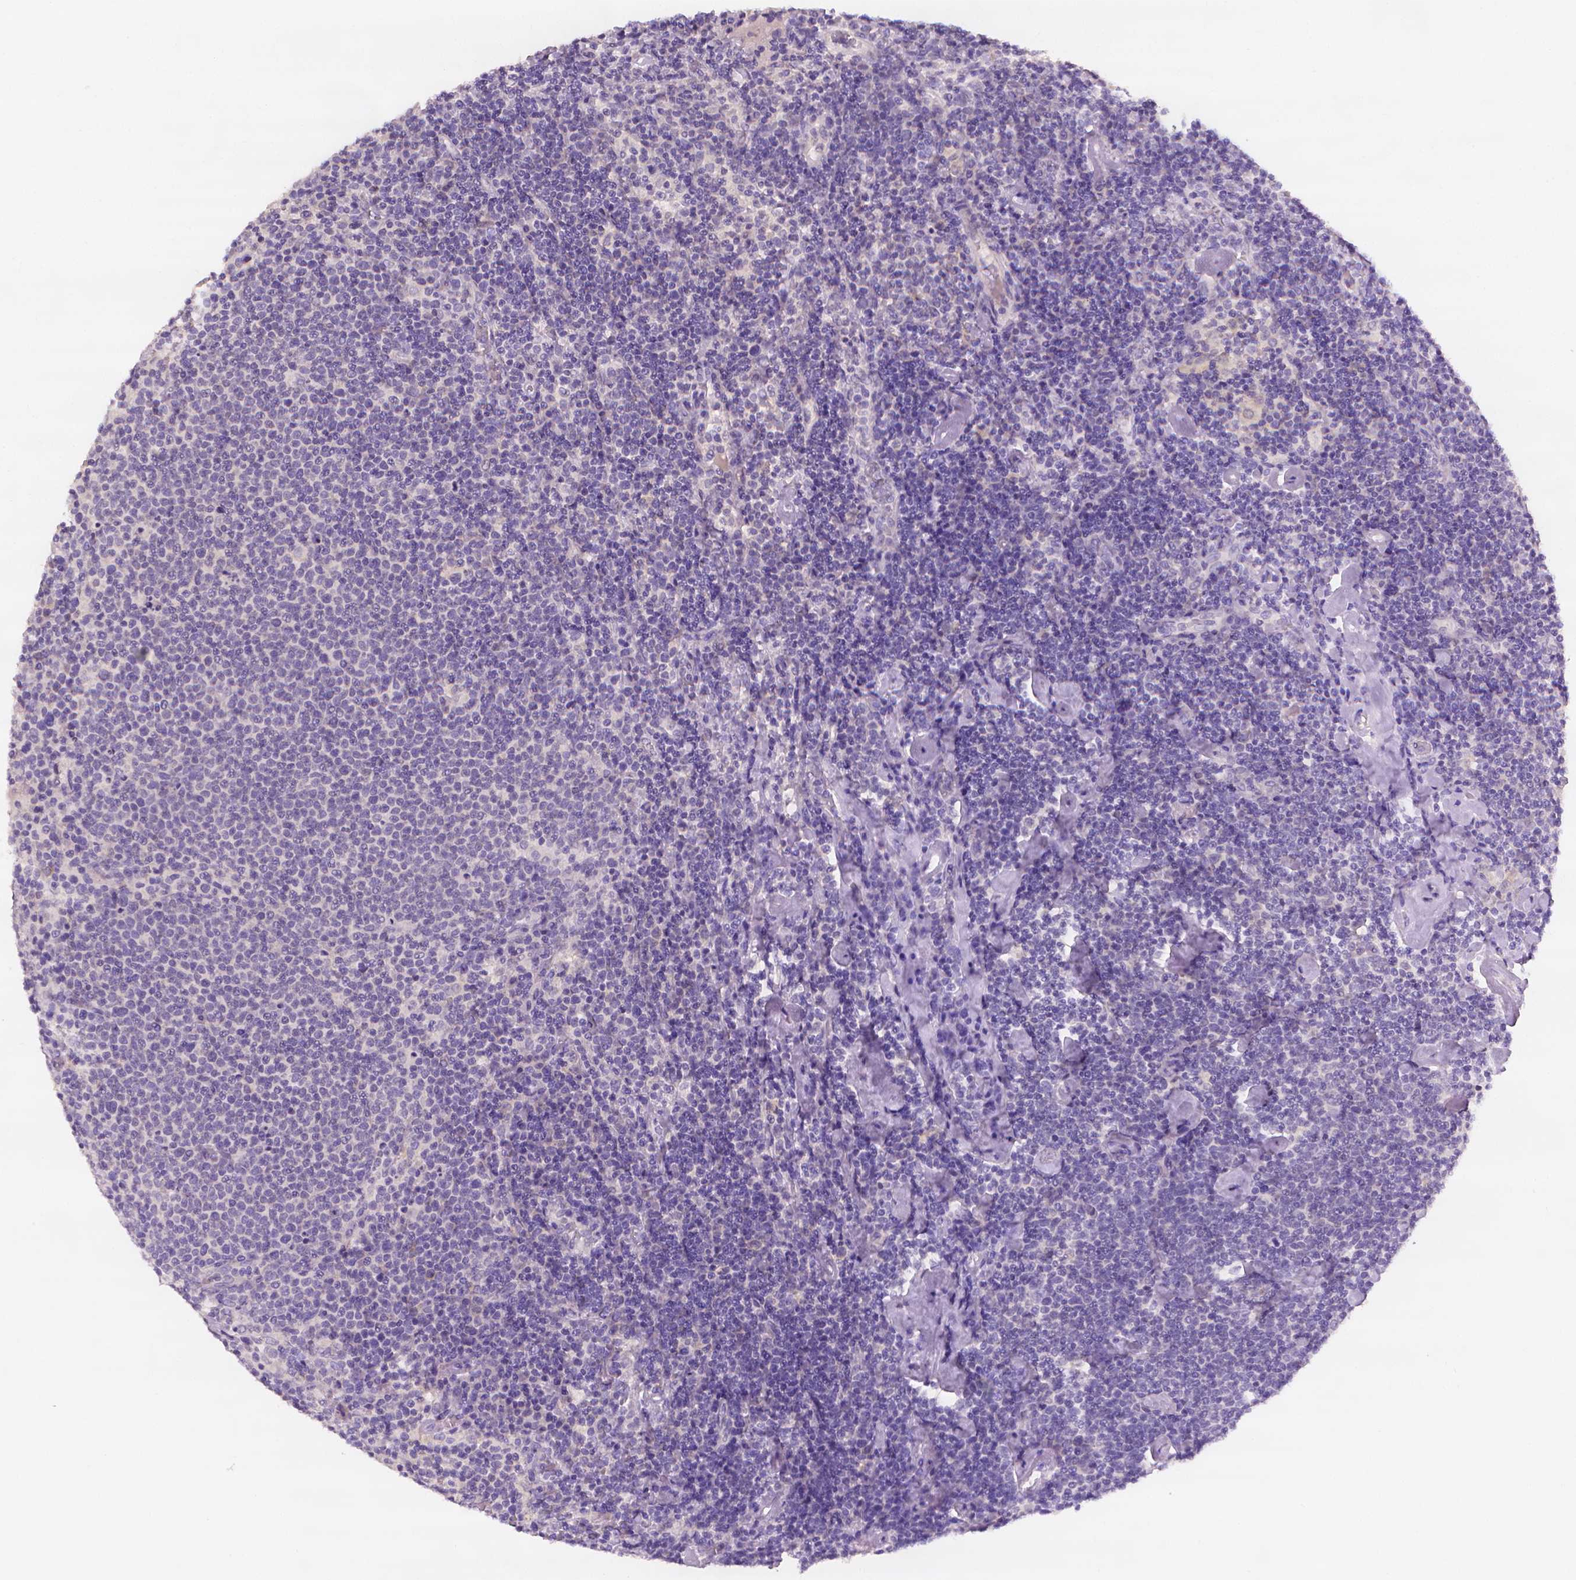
{"staining": {"intensity": "negative", "quantity": "none", "location": "none"}, "tissue": "lymphoma", "cell_type": "Tumor cells", "image_type": "cancer", "snomed": [{"axis": "morphology", "description": "Malignant lymphoma, non-Hodgkin's type, High grade"}, {"axis": "topography", "description": "Lymph node"}], "caption": "Human lymphoma stained for a protein using immunohistochemistry (IHC) exhibits no expression in tumor cells.", "gene": "FASN", "patient": {"sex": "male", "age": 61}}